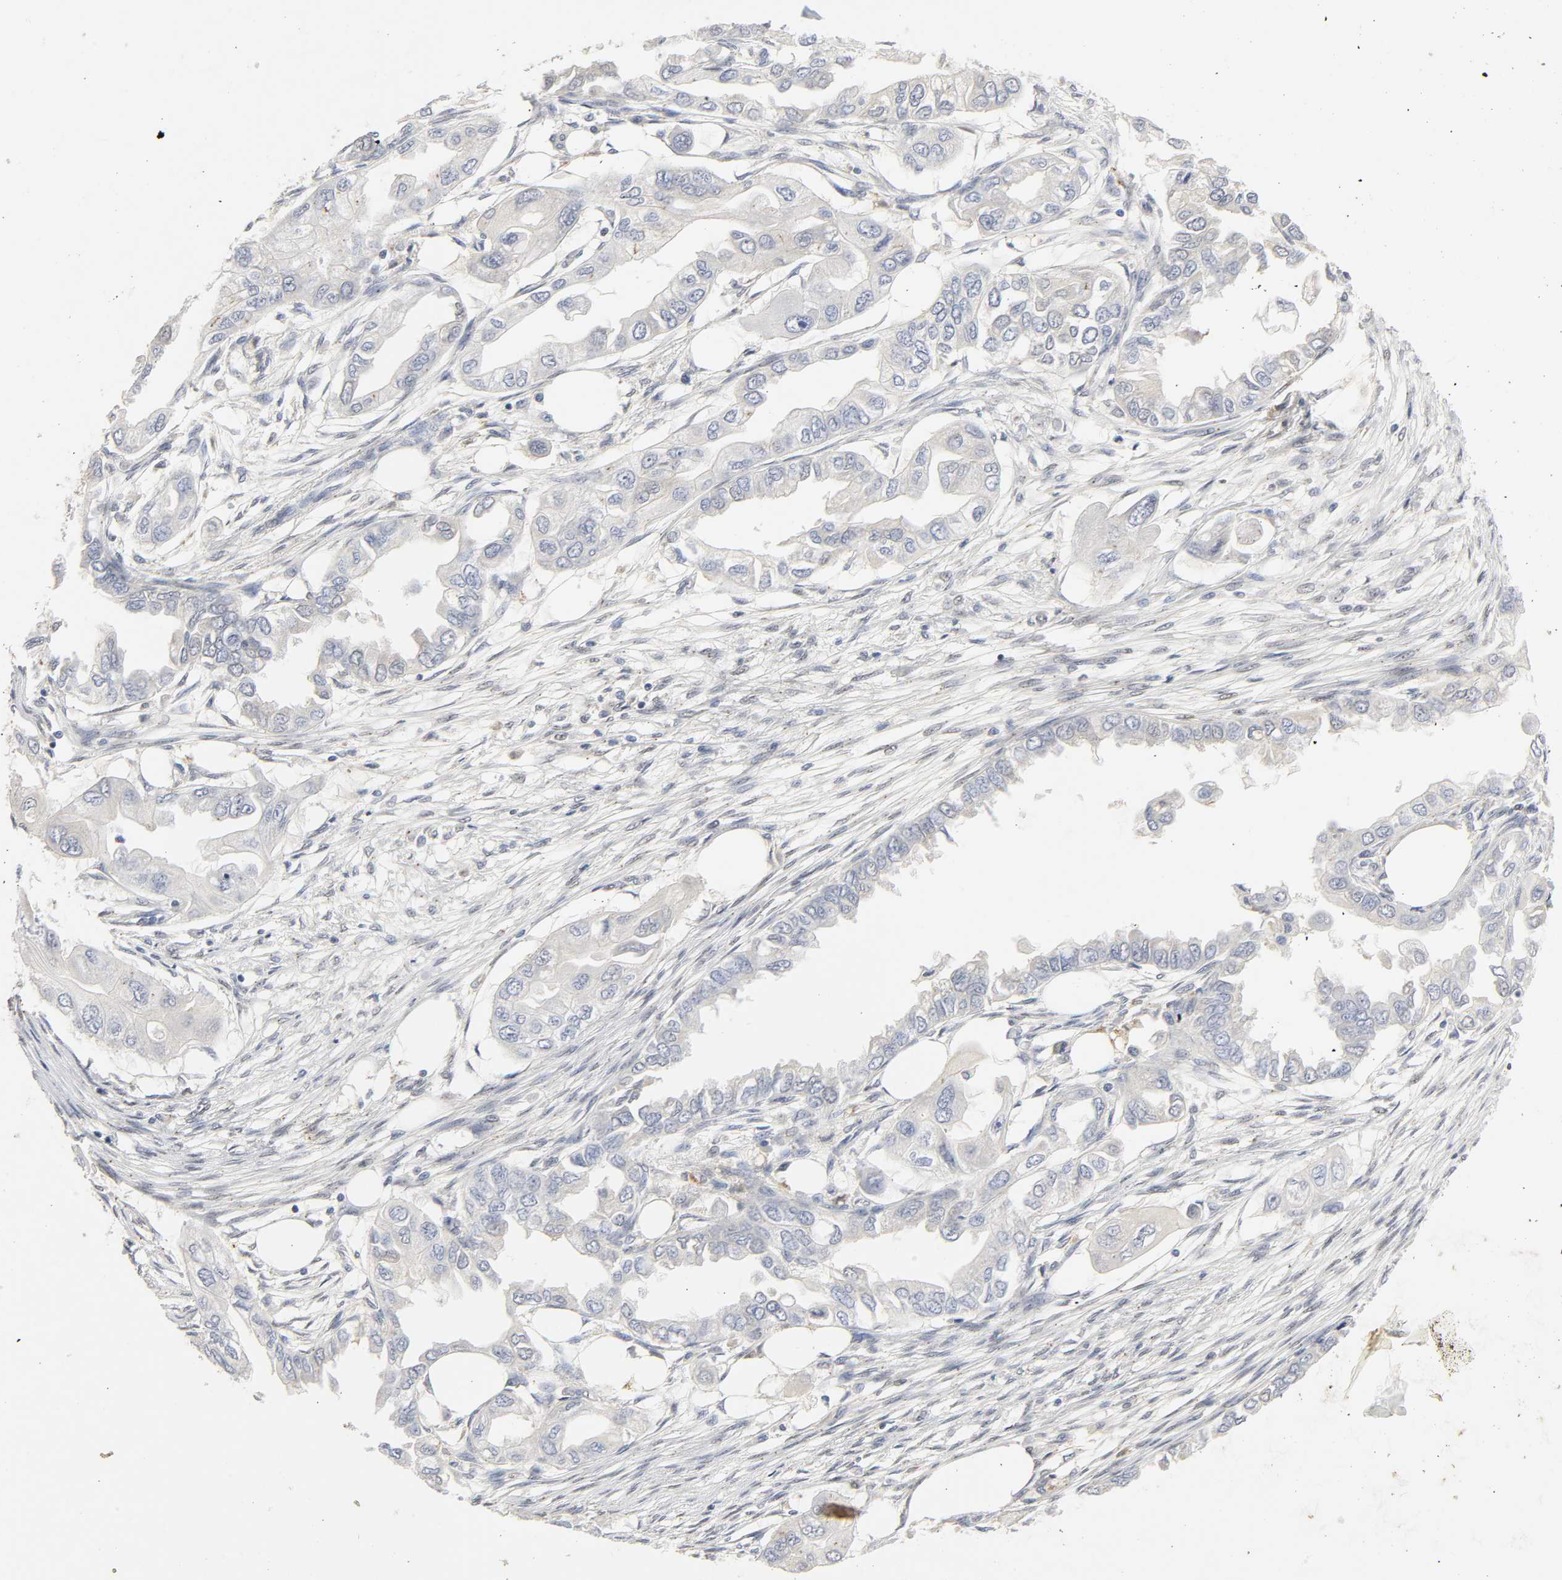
{"staining": {"intensity": "negative", "quantity": "none", "location": "none"}, "tissue": "endometrial cancer", "cell_type": "Tumor cells", "image_type": "cancer", "snomed": [{"axis": "morphology", "description": "Adenocarcinoma, NOS"}, {"axis": "topography", "description": "Endometrium"}], "caption": "Tumor cells show no significant expression in endometrial cancer.", "gene": "NCOA6", "patient": {"sex": "female", "age": 67}}